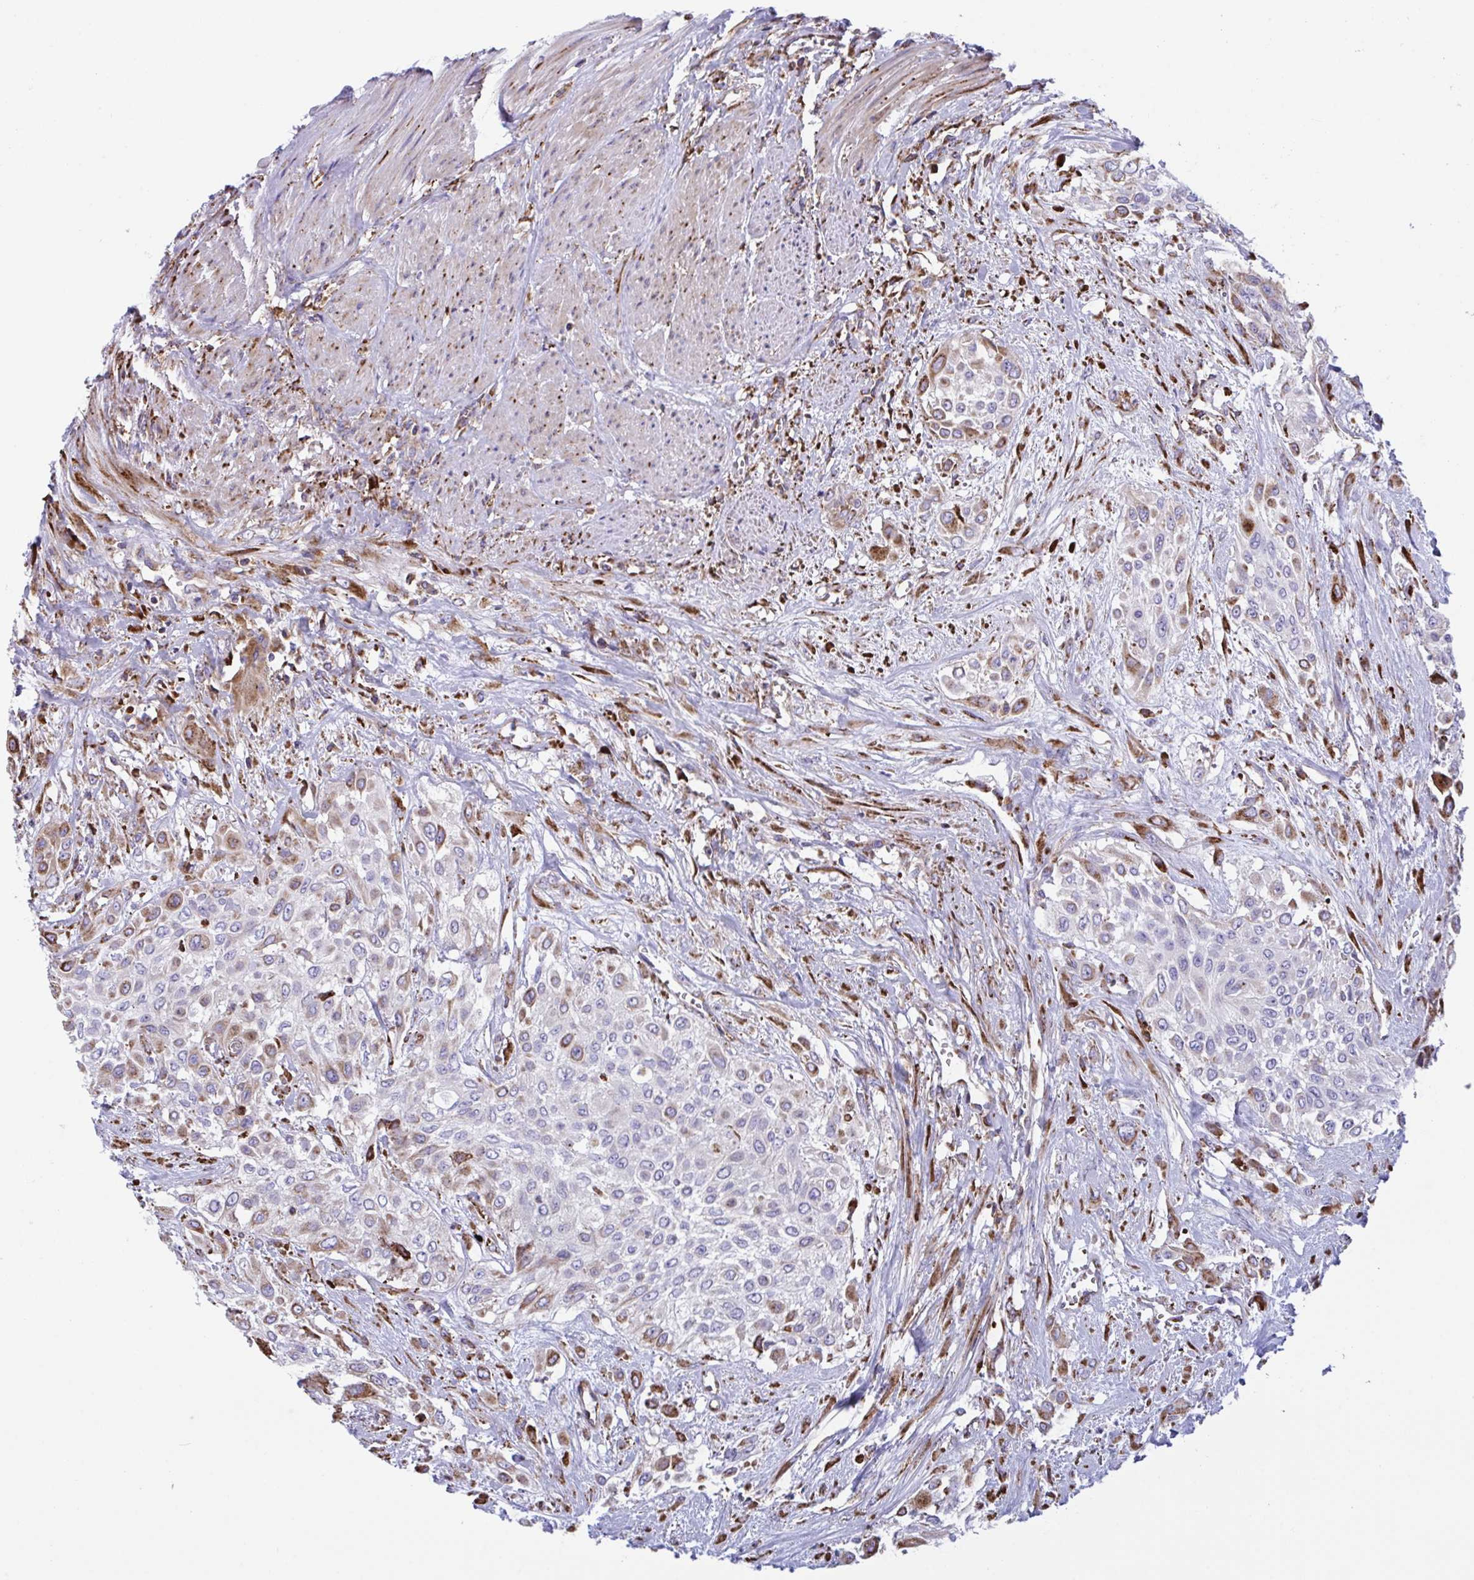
{"staining": {"intensity": "moderate", "quantity": "25%-75%", "location": "cytoplasmic/membranous"}, "tissue": "urothelial cancer", "cell_type": "Tumor cells", "image_type": "cancer", "snomed": [{"axis": "morphology", "description": "Urothelial carcinoma, High grade"}, {"axis": "topography", "description": "Urinary bladder"}], "caption": "A brown stain labels moderate cytoplasmic/membranous positivity of a protein in human urothelial cancer tumor cells.", "gene": "PEAK3", "patient": {"sex": "male", "age": 57}}